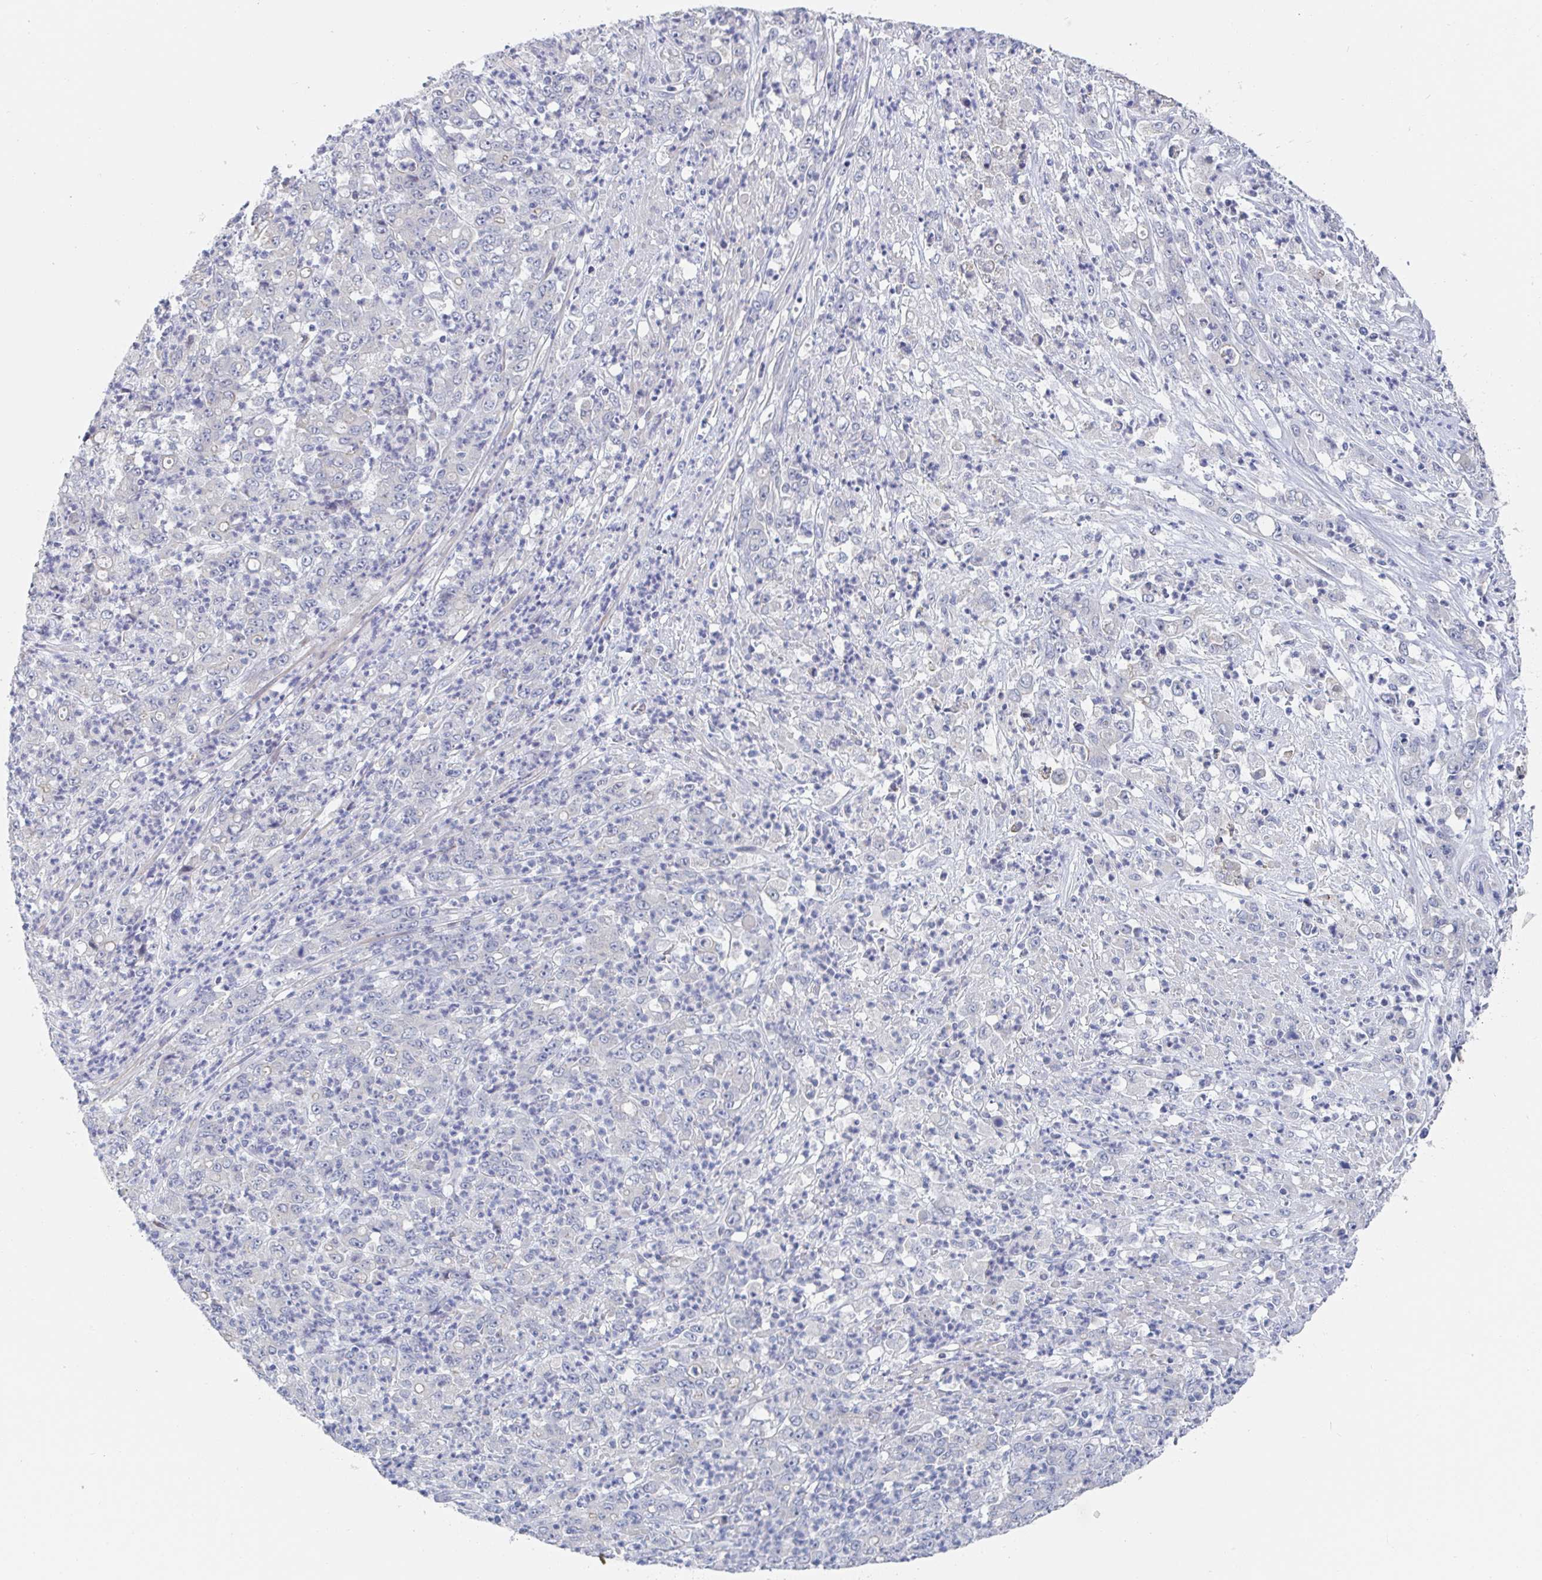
{"staining": {"intensity": "negative", "quantity": "none", "location": "none"}, "tissue": "stomach cancer", "cell_type": "Tumor cells", "image_type": "cancer", "snomed": [{"axis": "morphology", "description": "Adenocarcinoma, NOS"}, {"axis": "topography", "description": "Stomach, lower"}], "caption": "The image reveals no staining of tumor cells in stomach adenocarcinoma.", "gene": "ZNF430", "patient": {"sex": "female", "age": 71}}